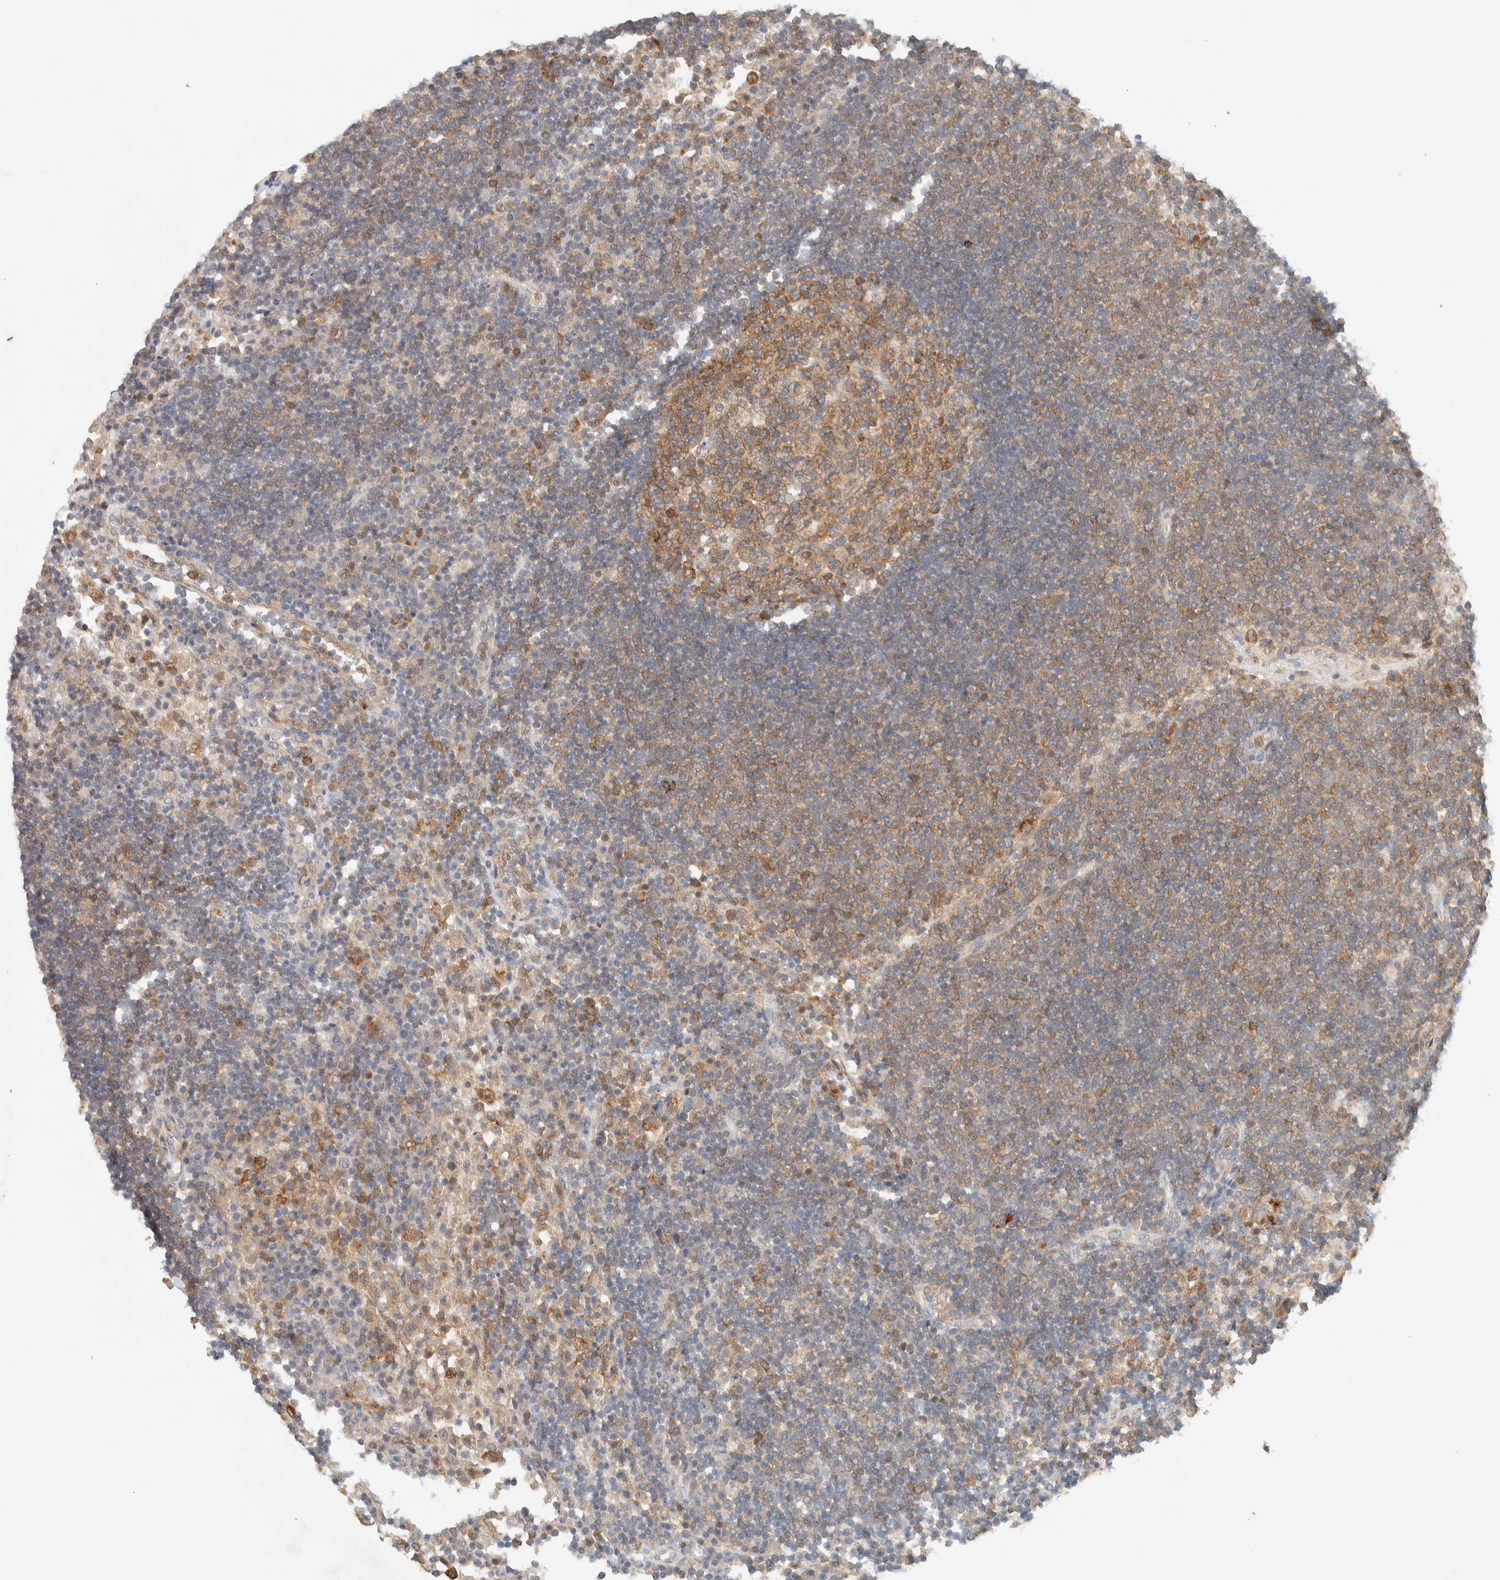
{"staining": {"intensity": "moderate", "quantity": ">75%", "location": "cytoplasmic/membranous"}, "tissue": "lymph node", "cell_type": "Germinal center cells", "image_type": "normal", "snomed": [{"axis": "morphology", "description": "Normal tissue, NOS"}, {"axis": "topography", "description": "Lymph node"}], "caption": "Immunohistochemistry (IHC) photomicrograph of normal lymph node stained for a protein (brown), which reveals medium levels of moderate cytoplasmic/membranous staining in about >75% of germinal center cells.", "gene": "RAB11FIP1", "patient": {"sex": "female", "age": 53}}